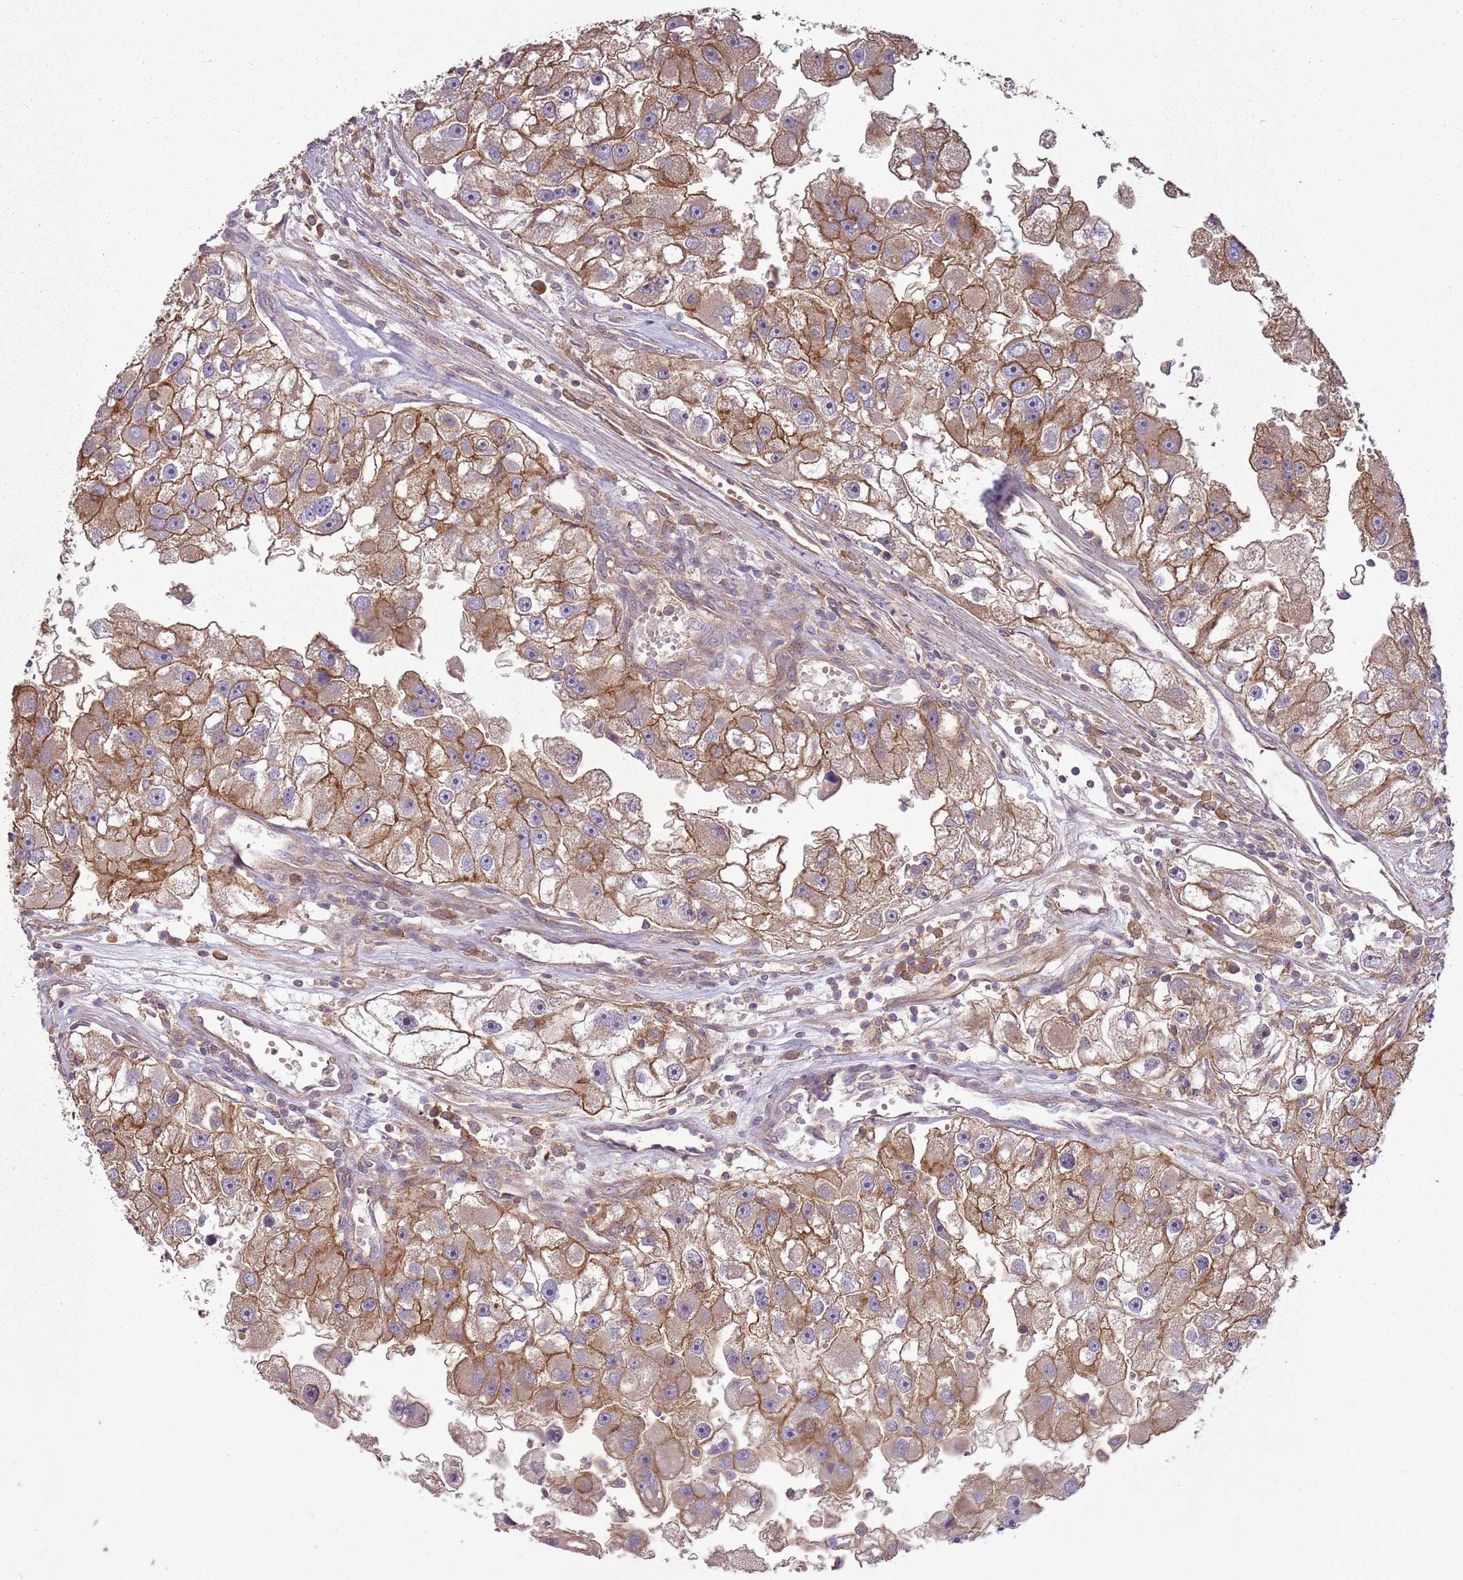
{"staining": {"intensity": "moderate", "quantity": ">75%", "location": "cytoplasmic/membranous"}, "tissue": "renal cancer", "cell_type": "Tumor cells", "image_type": "cancer", "snomed": [{"axis": "morphology", "description": "Adenocarcinoma, NOS"}, {"axis": "topography", "description": "Kidney"}], "caption": "Immunohistochemical staining of human adenocarcinoma (renal) demonstrates medium levels of moderate cytoplasmic/membranous staining in about >75% of tumor cells.", "gene": "ANKRD24", "patient": {"sex": "male", "age": 63}}